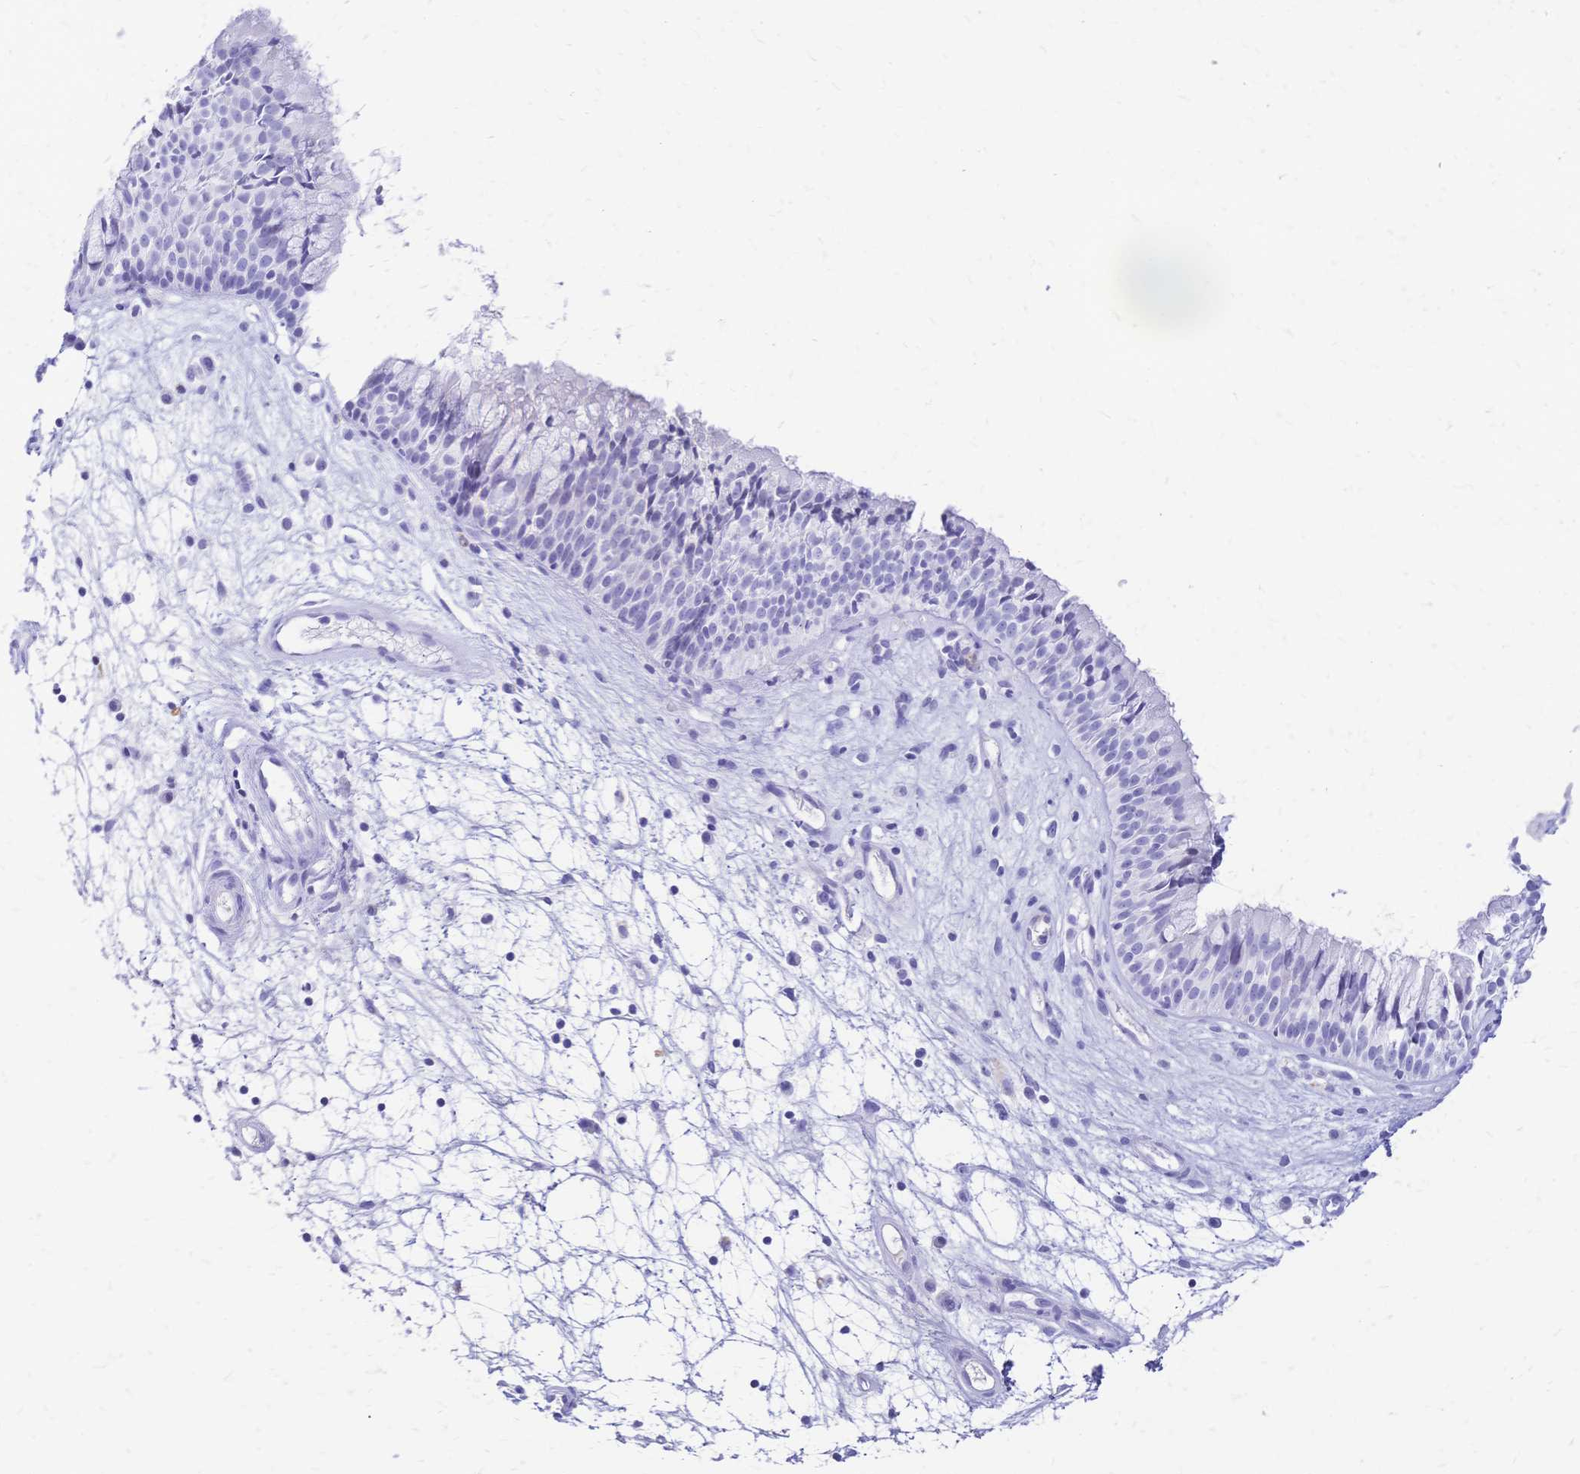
{"staining": {"intensity": "negative", "quantity": "none", "location": "none"}, "tissue": "nasopharynx", "cell_type": "Respiratory epithelial cells", "image_type": "normal", "snomed": [{"axis": "morphology", "description": "Normal tissue, NOS"}, {"axis": "topography", "description": "Nasopharynx"}], "caption": "Immunohistochemical staining of normal nasopharynx demonstrates no significant expression in respiratory epithelial cells.", "gene": "FA2H", "patient": {"sex": "male", "age": 69}}